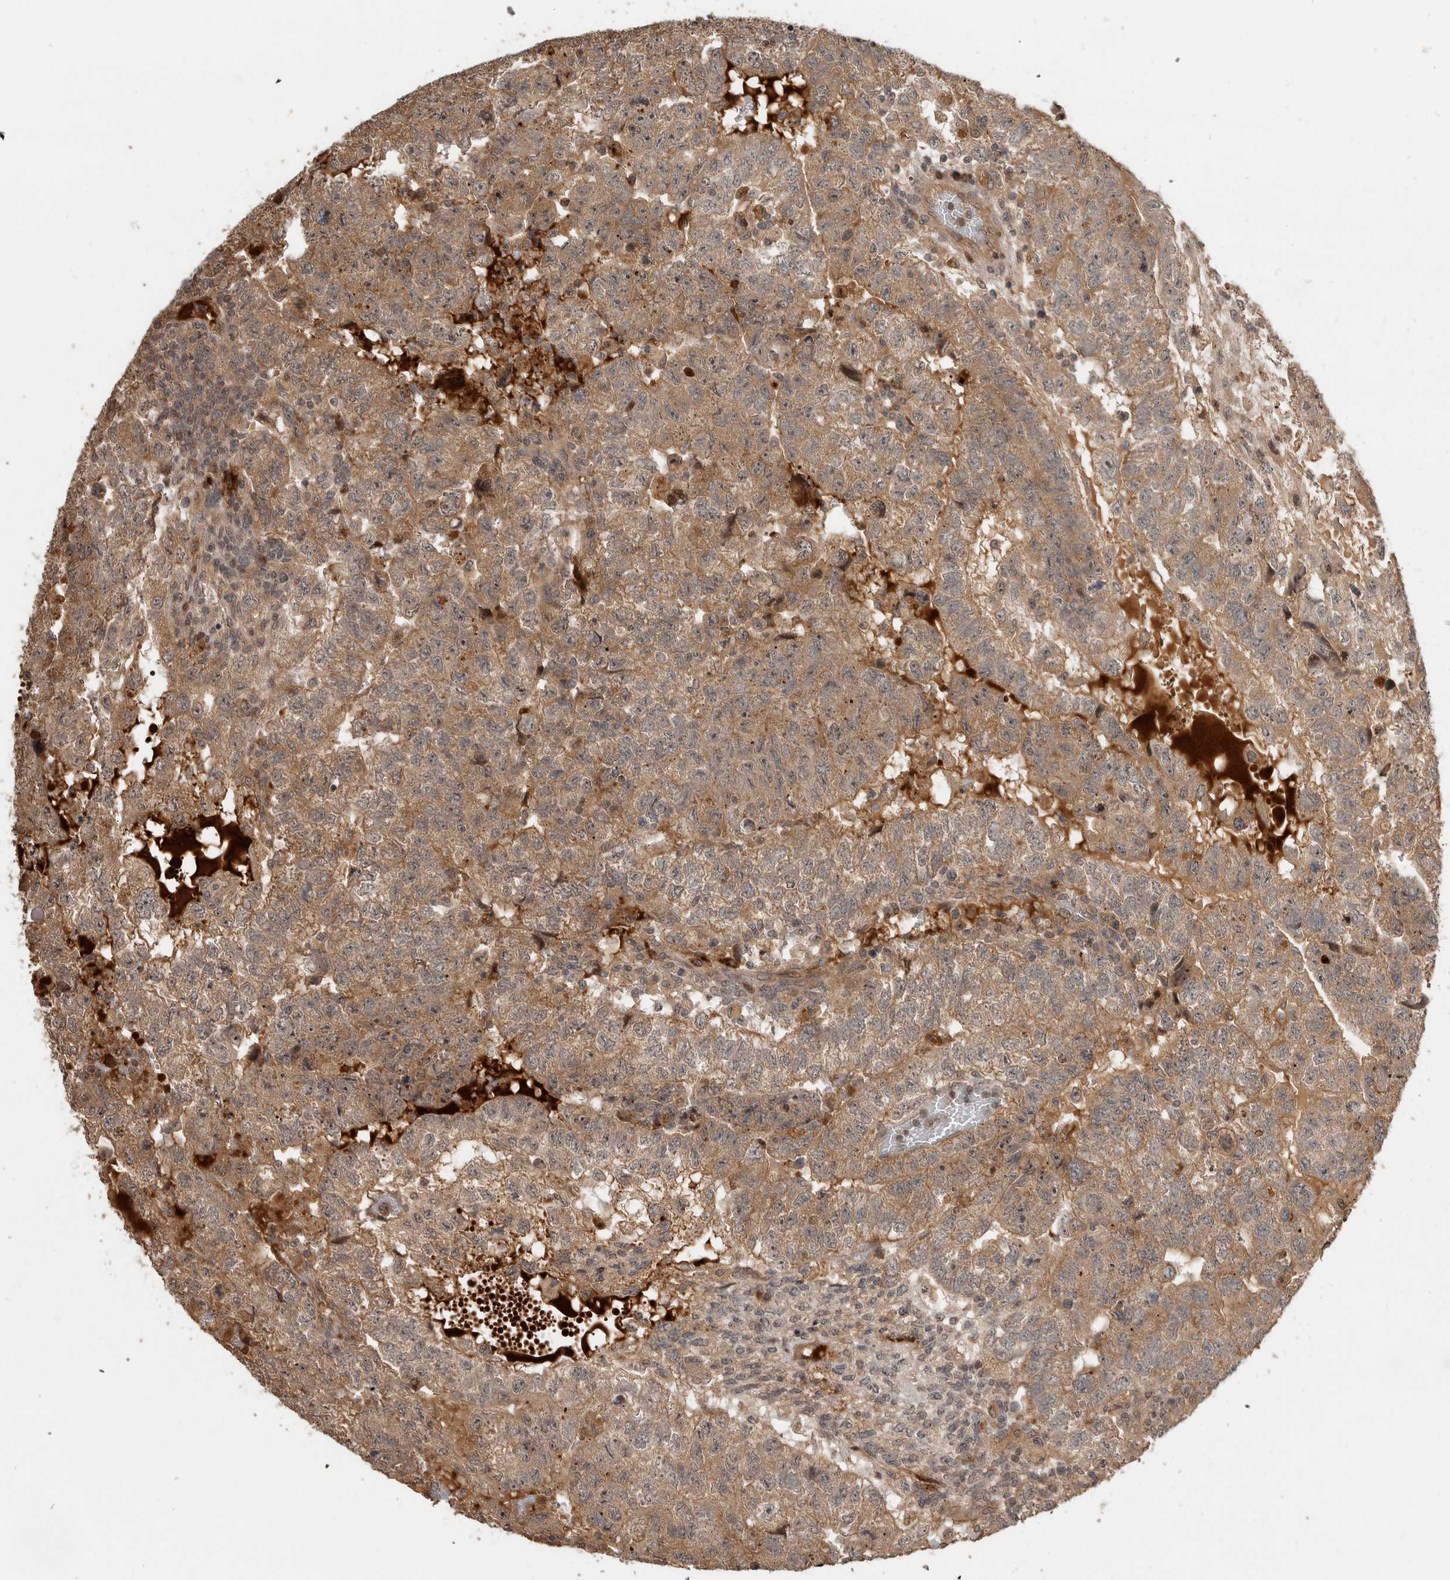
{"staining": {"intensity": "moderate", "quantity": ">75%", "location": "cytoplasmic/membranous"}, "tissue": "testis cancer", "cell_type": "Tumor cells", "image_type": "cancer", "snomed": [{"axis": "morphology", "description": "Carcinoma, Embryonal, NOS"}, {"axis": "topography", "description": "Testis"}], "caption": "The immunohistochemical stain highlights moderate cytoplasmic/membranous expression in tumor cells of testis cancer tissue.", "gene": "PITPNC1", "patient": {"sex": "male", "age": 36}}